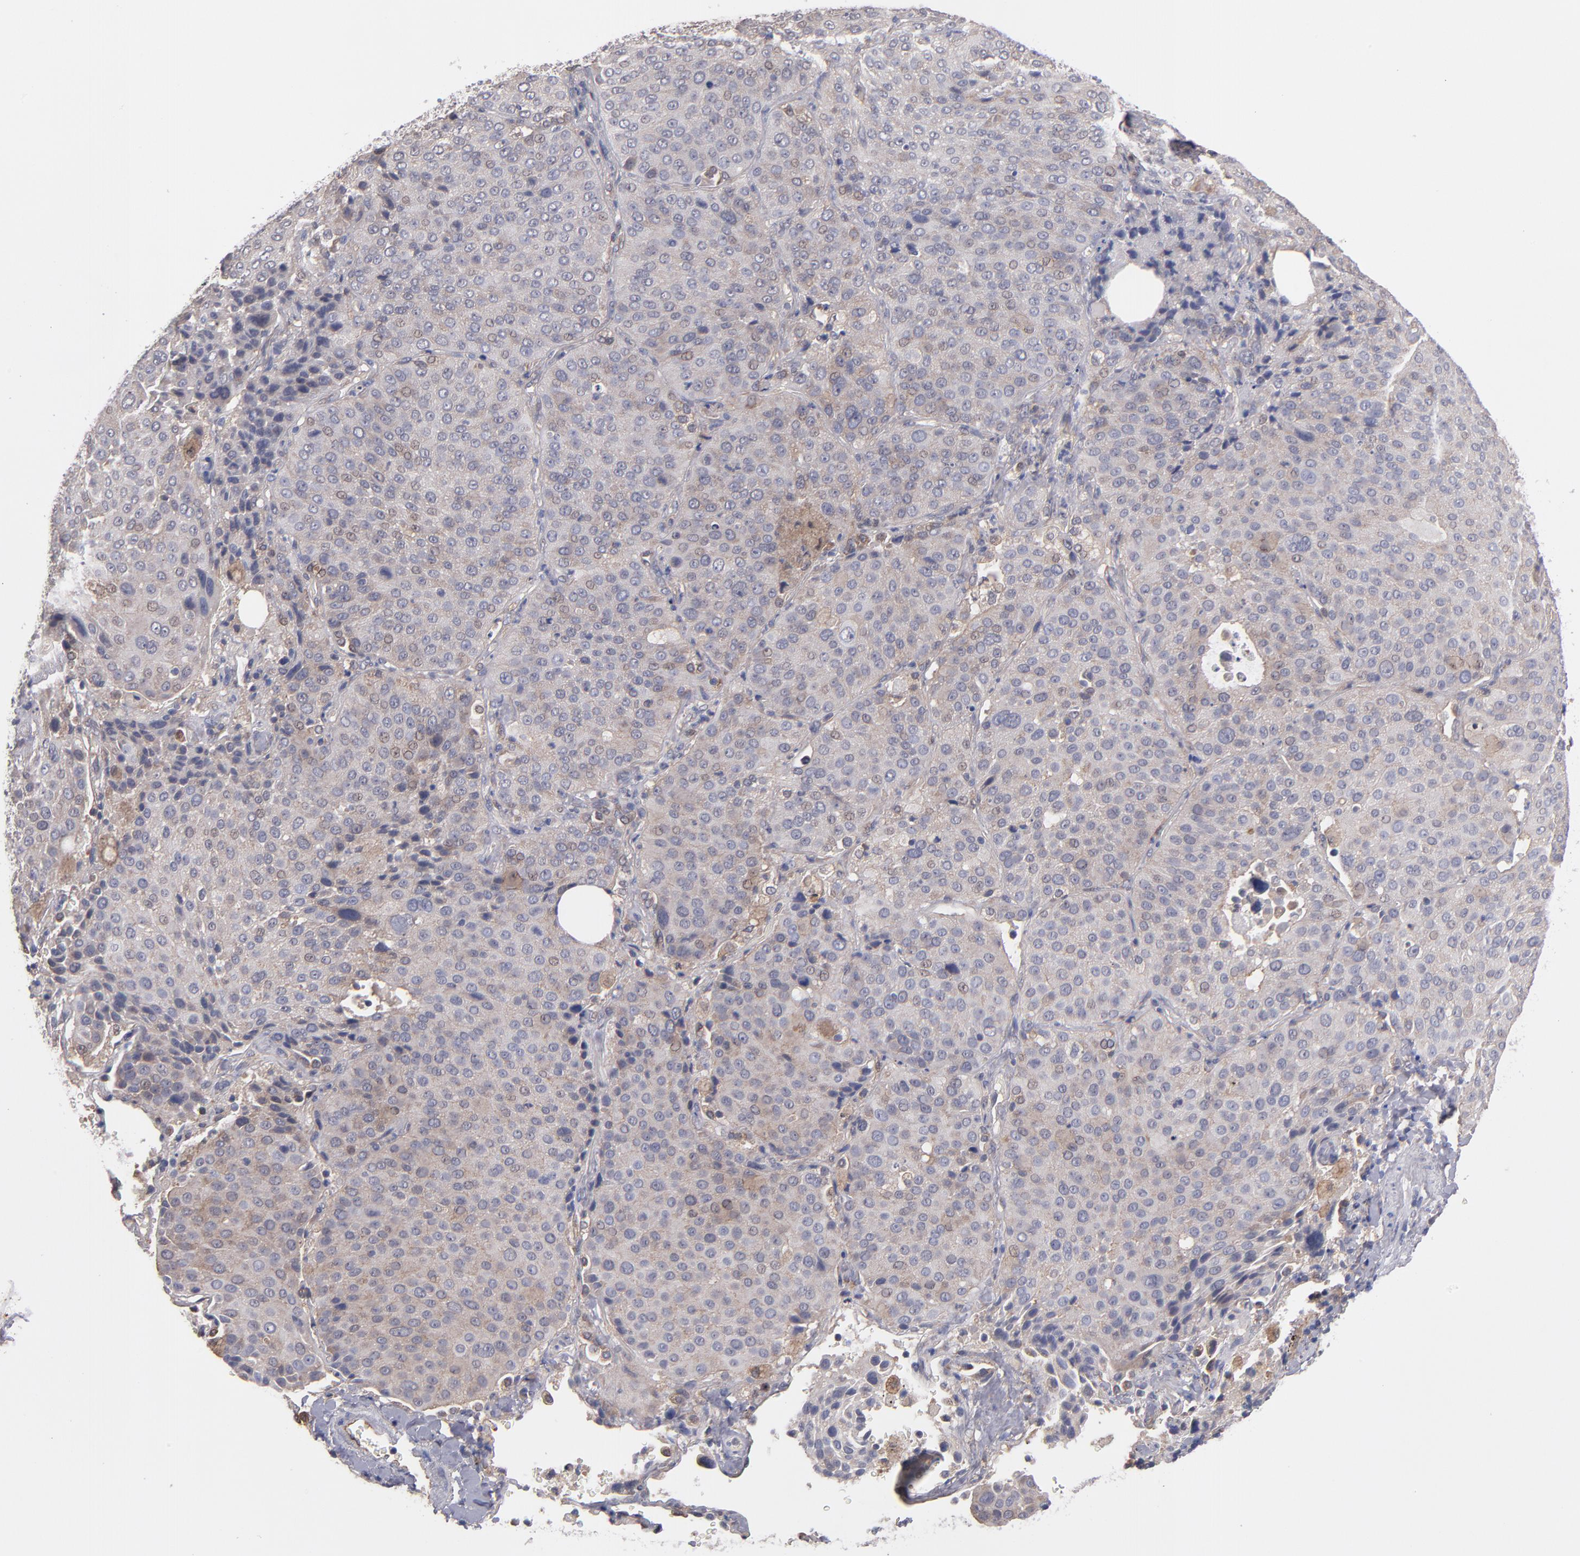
{"staining": {"intensity": "weak", "quantity": "<25%", "location": "cytoplasmic/membranous"}, "tissue": "lung cancer", "cell_type": "Tumor cells", "image_type": "cancer", "snomed": [{"axis": "morphology", "description": "Squamous cell carcinoma, NOS"}, {"axis": "topography", "description": "Lung"}], "caption": "A histopathology image of human lung squamous cell carcinoma is negative for staining in tumor cells.", "gene": "GMFG", "patient": {"sex": "male", "age": 54}}